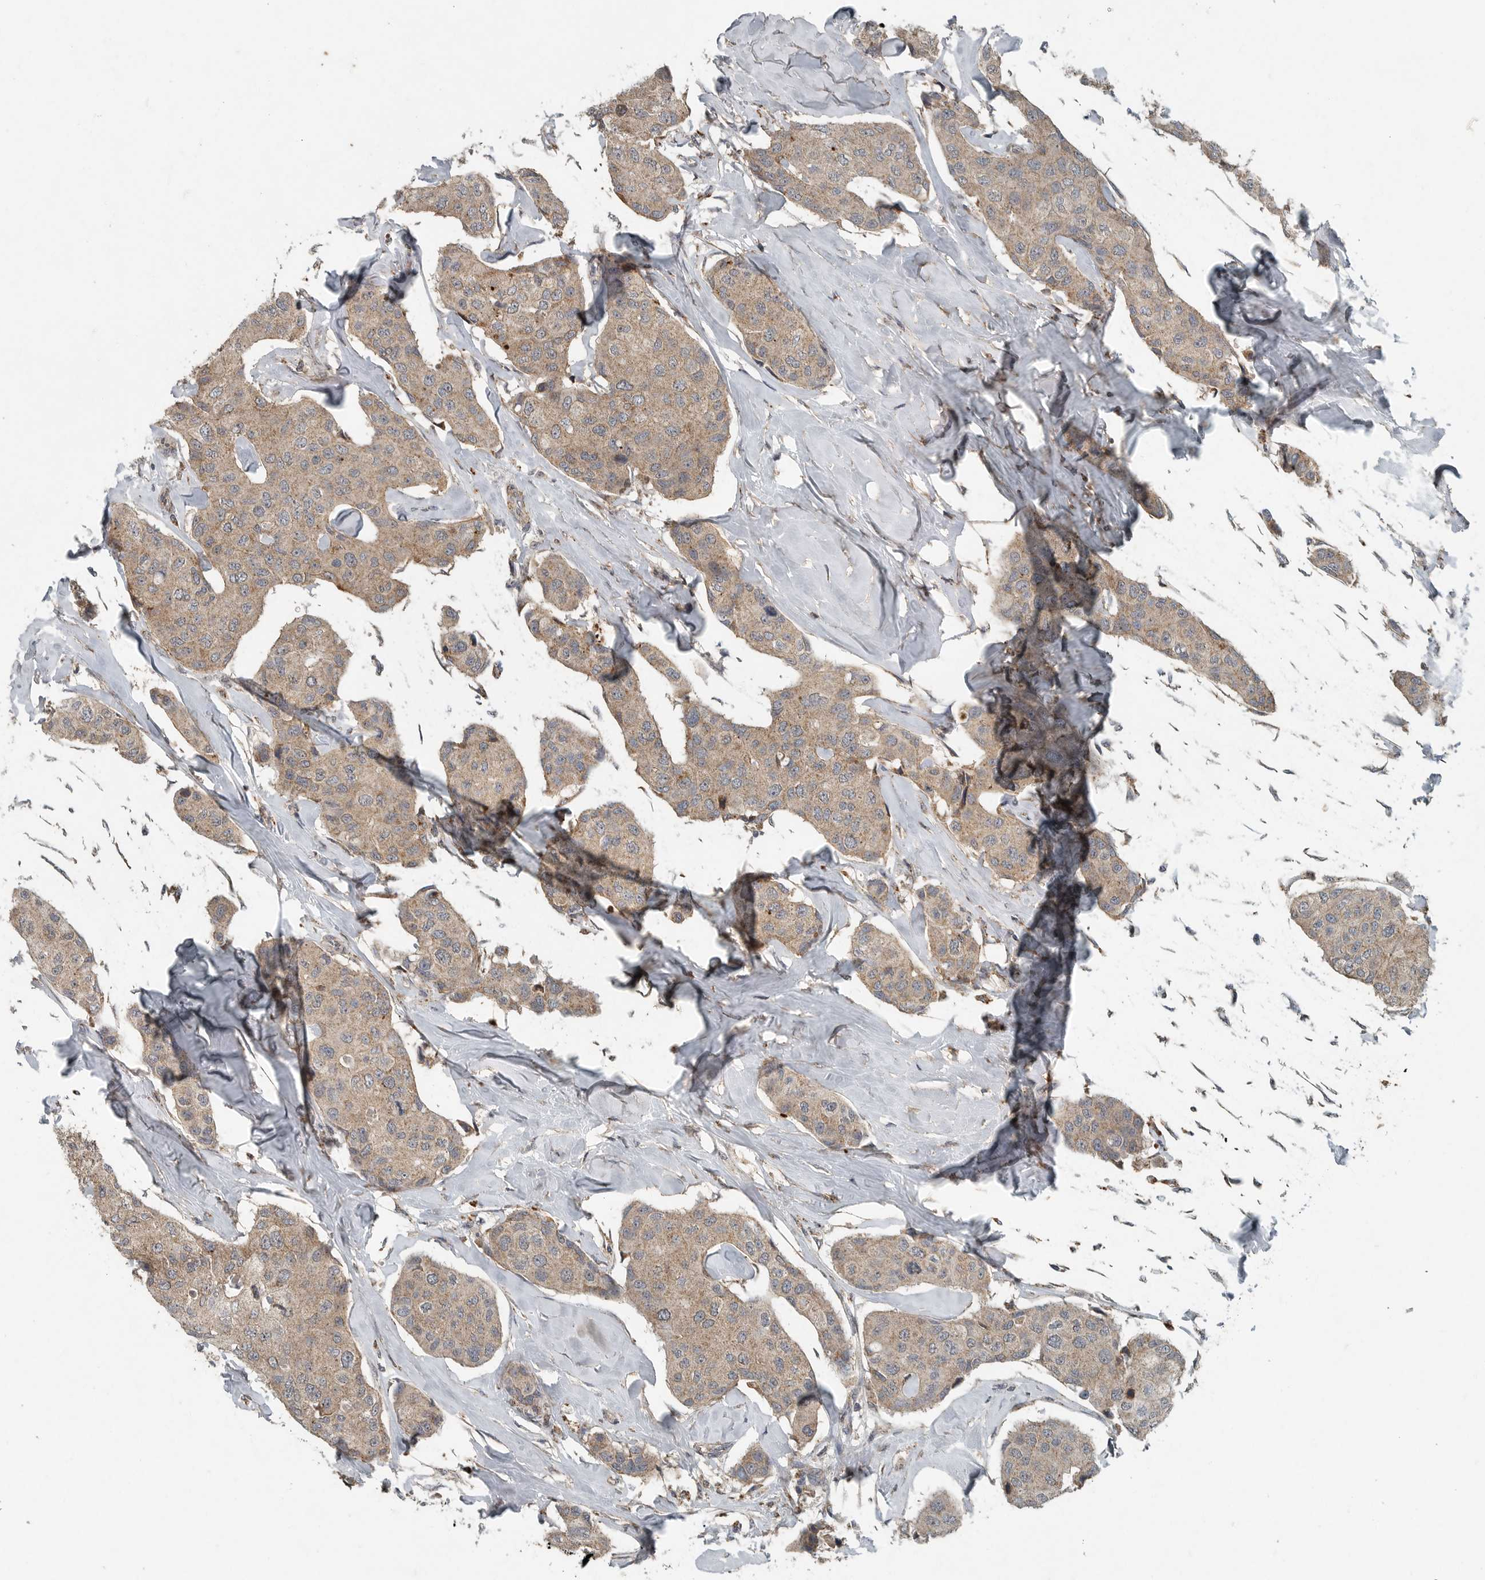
{"staining": {"intensity": "weak", "quantity": ">75%", "location": "cytoplasmic/membranous"}, "tissue": "breast cancer", "cell_type": "Tumor cells", "image_type": "cancer", "snomed": [{"axis": "morphology", "description": "Duct carcinoma"}, {"axis": "topography", "description": "Breast"}], "caption": "Immunohistochemistry (DAB (3,3'-diaminobenzidine)) staining of breast cancer (intraductal carcinoma) reveals weak cytoplasmic/membranous protein positivity in approximately >75% of tumor cells.", "gene": "IL6ST", "patient": {"sex": "female", "age": 80}}